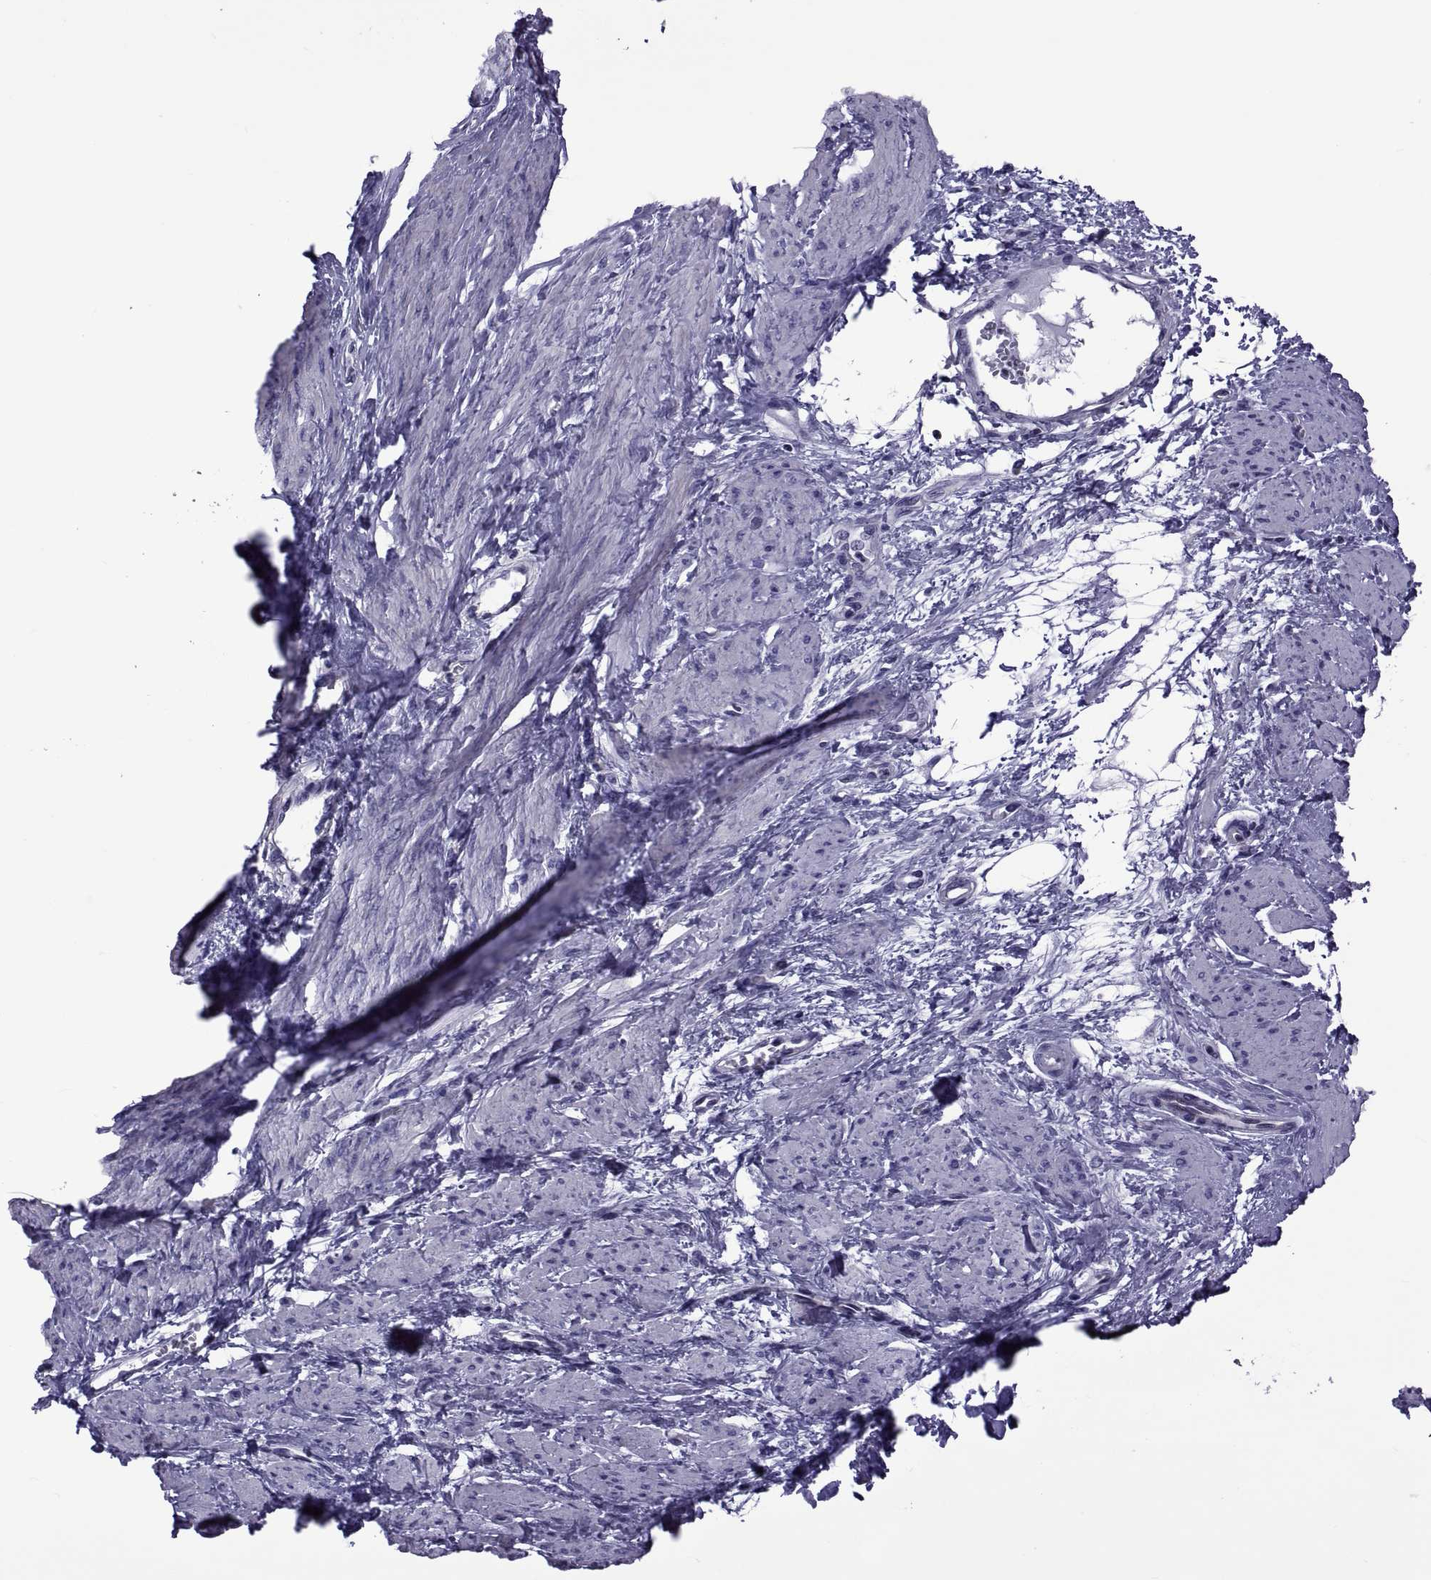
{"staining": {"intensity": "negative", "quantity": "none", "location": "none"}, "tissue": "smooth muscle", "cell_type": "Smooth muscle cells", "image_type": "normal", "snomed": [{"axis": "morphology", "description": "Normal tissue, NOS"}, {"axis": "topography", "description": "Smooth muscle"}, {"axis": "topography", "description": "Uterus"}], "caption": "IHC histopathology image of normal smooth muscle: human smooth muscle stained with DAB (3,3'-diaminobenzidine) reveals no significant protein staining in smooth muscle cells. (DAB immunohistochemistry visualized using brightfield microscopy, high magnification).", "gene": "LCN9", "patient": {"sex": "female", "age": 39}}